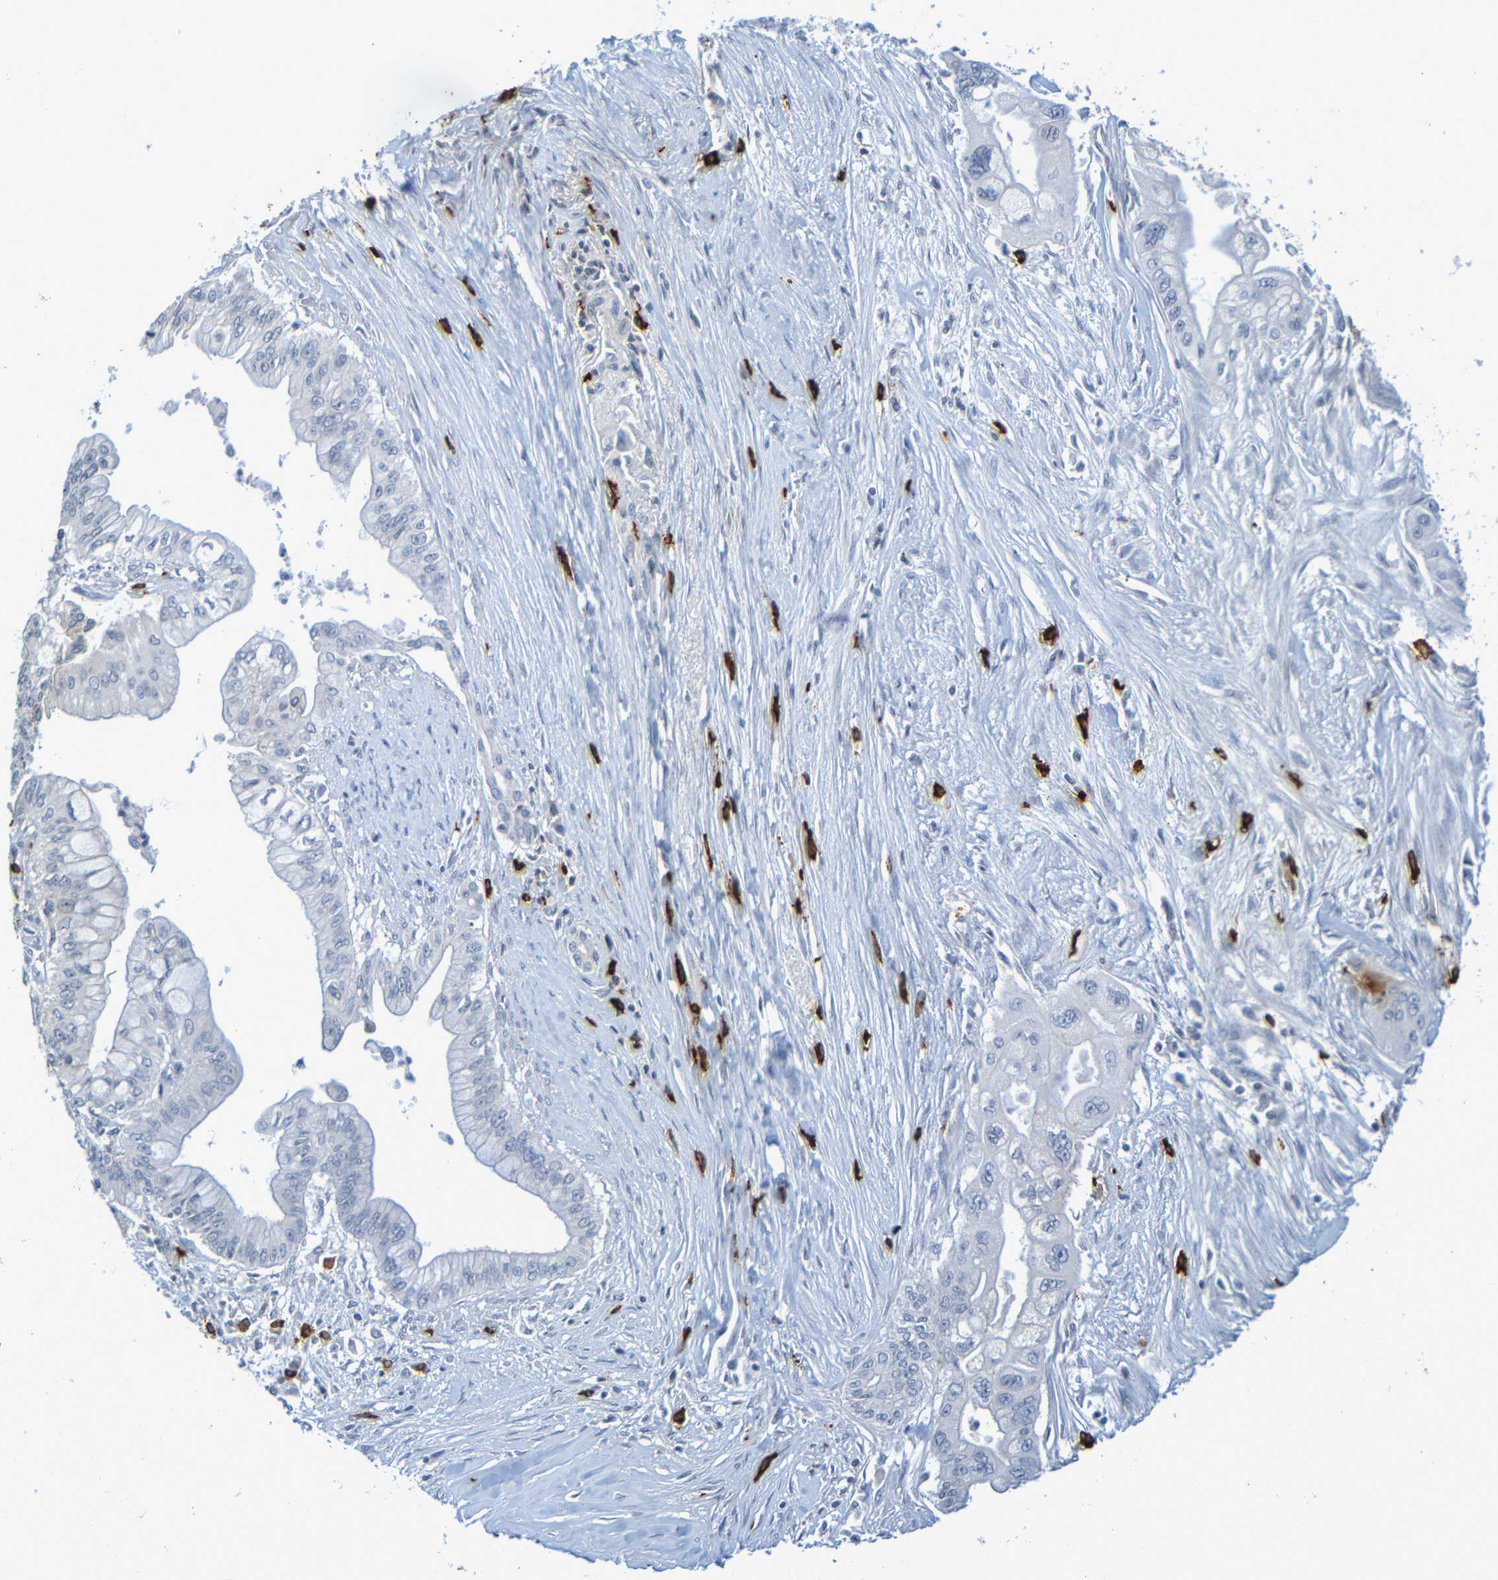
{"staining": {"intensity": "negative", "quantity": "none", "location": "none"}, "tissue": "pancreatic cancer", "cell_type": "Tumor cells", "image_type": "cancer", "snomed": [{"axis": "morphology", "description": "Adenocarcinoma, NOS"}, {"axis": "topography", "description": "Pancreas"}], "caption": "Immunohistochemistry (IHC) photomicrograph of neoplastic tissue: human pancreatic cancer (adenocarcinoma) stained with DAB shows no significant protein expression in tumor cells.", "gene": "C3AR1", "patient": {"sex": "male", "age": 59}}